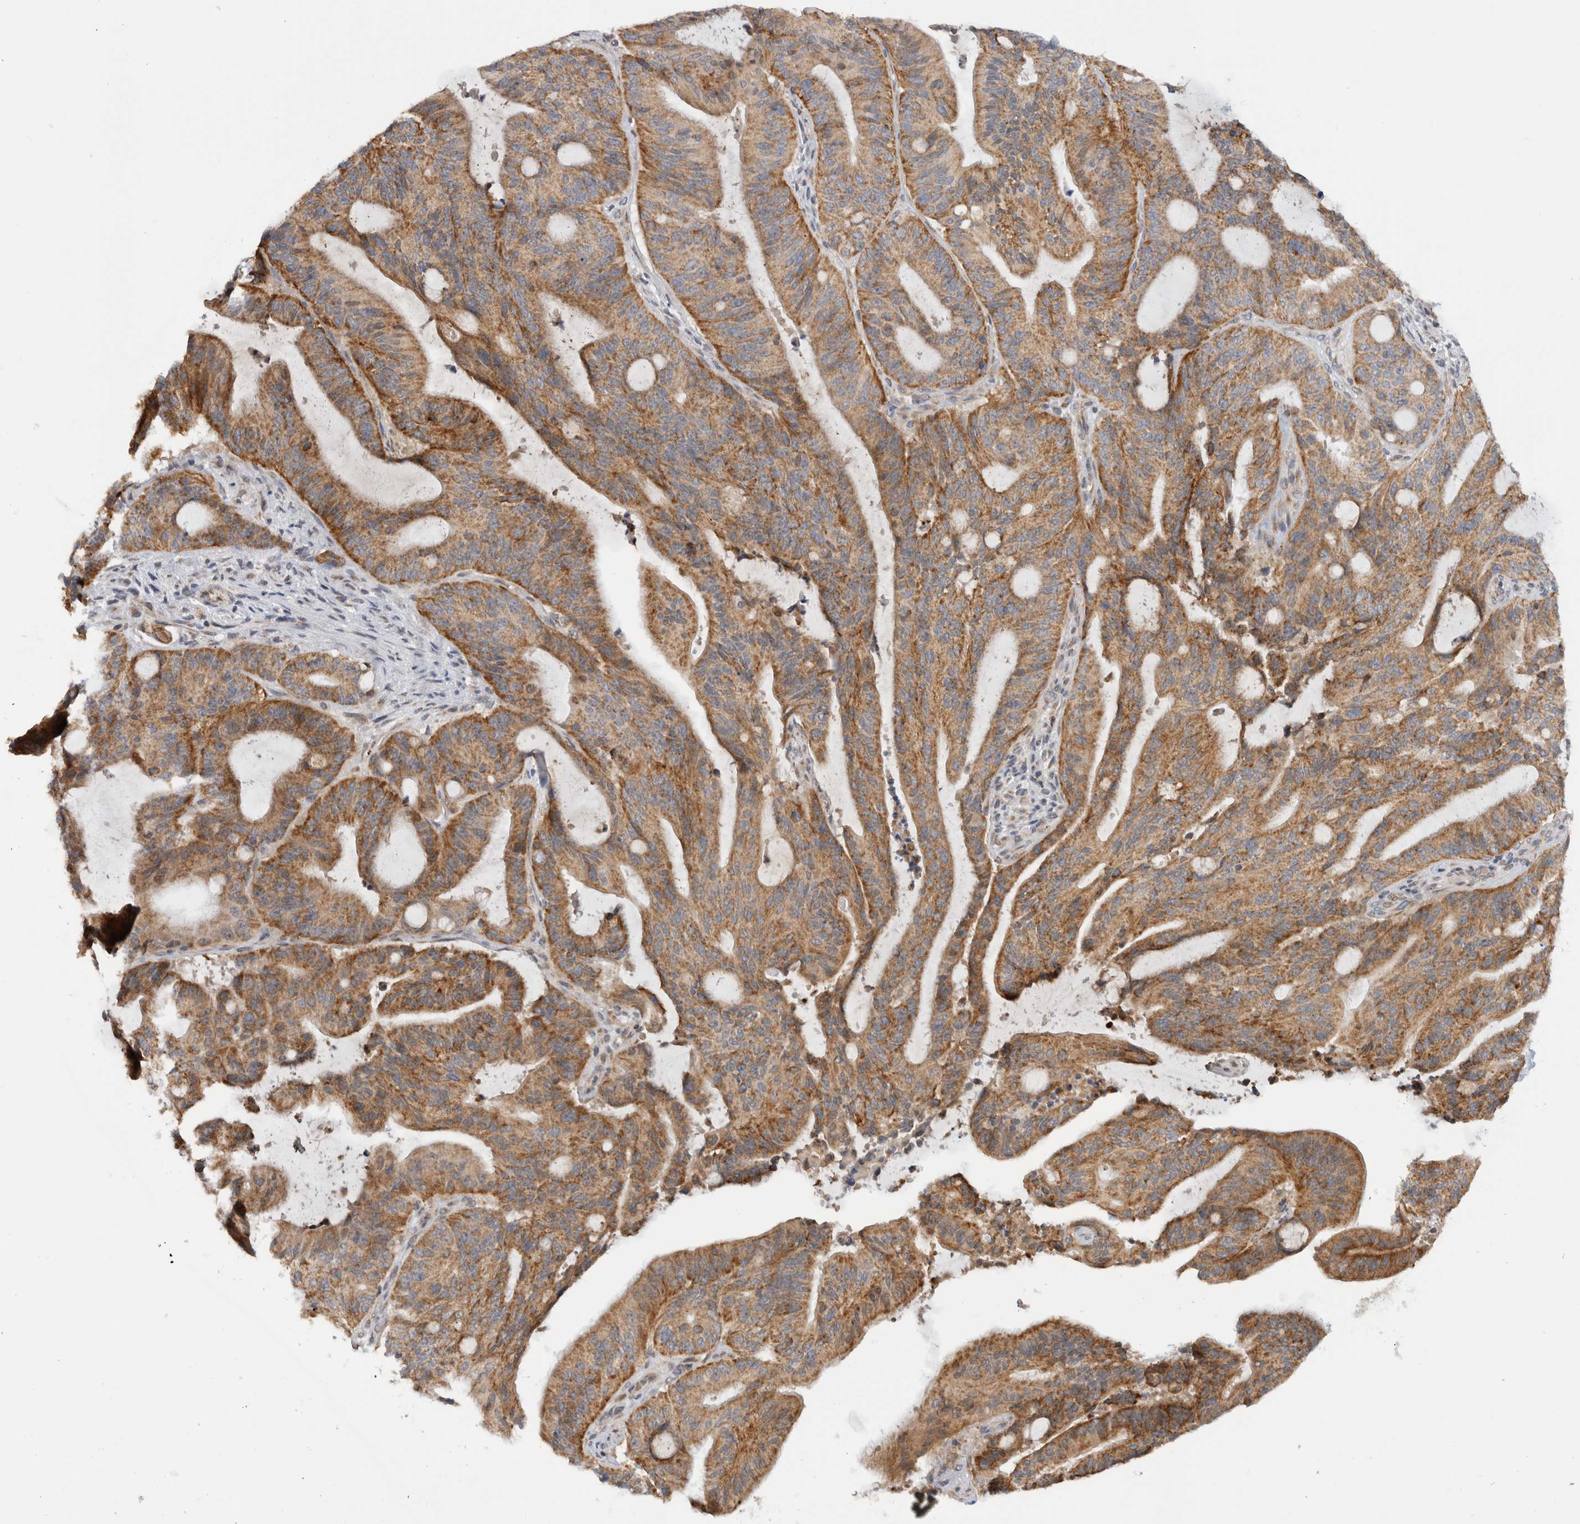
{"staining": {"intensity": "moderate", "quantity": ">75%", "location": "cytoplasmic/membranous"}, "tissue": "liver cancer", "cell_type": "Tumor cells", "image_type": "cancer", "snomed": [{"axis": "morphology", "description": "Normal tissue, NOS"}, {"axis": "morphology", "description": "Cholangiocarcinoma"}, {"axis": "topography", "description": "Liver"}, {"axis": "topography", "description": "Peripheral nerve tissue"}], "caption": "Moderate cytoplasmic/membranous staining for a protein is appreciated in about >75% of tumor cells of liver cancer using immunohistochemistry (IHC).", "gene": "CMC2", "patient": {"sex": "female", "age": 73}}